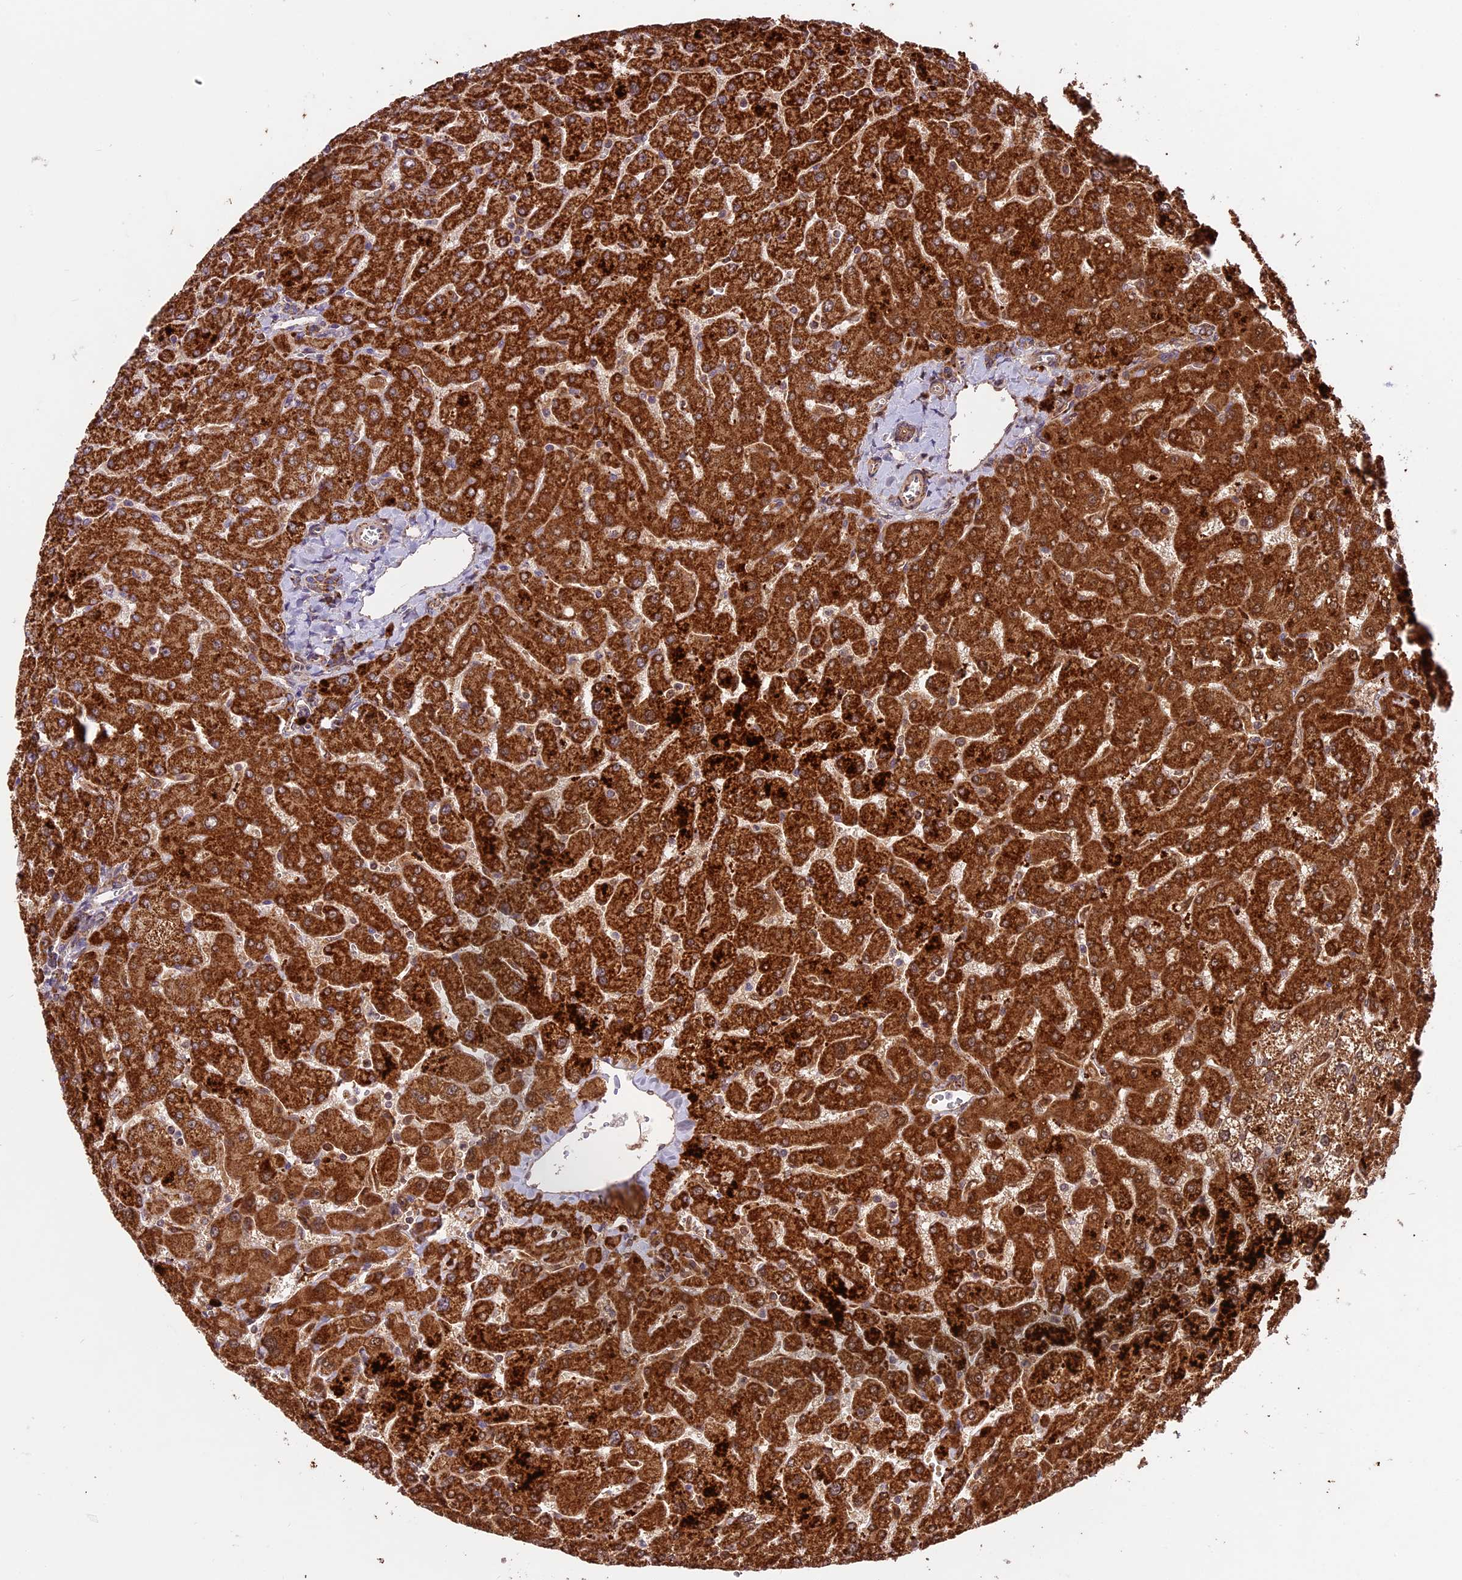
{"staining": {"intensity": "moderate", "quantity": ">75%", "location": "cytoplasmic/membranous"}, "tissue": "liver", "cell_type": "Cholangiocytes", "image_type": "normal", "snomed": [{"axis": "morphology", "description": "Normal tissue, NOS"}, {"axis": "topography", "description": "Liver"}], "caption": "Liver stained with immunohistochemistry (IHC) shows moderate cytoplasmic/membranous expression in approximately >75% of cholangiocytes. (brown staining indicates protein expression, while blue staining denotes nuclei).", "gene": "COX17", "patient": {"sex": "male", "age": 55}}